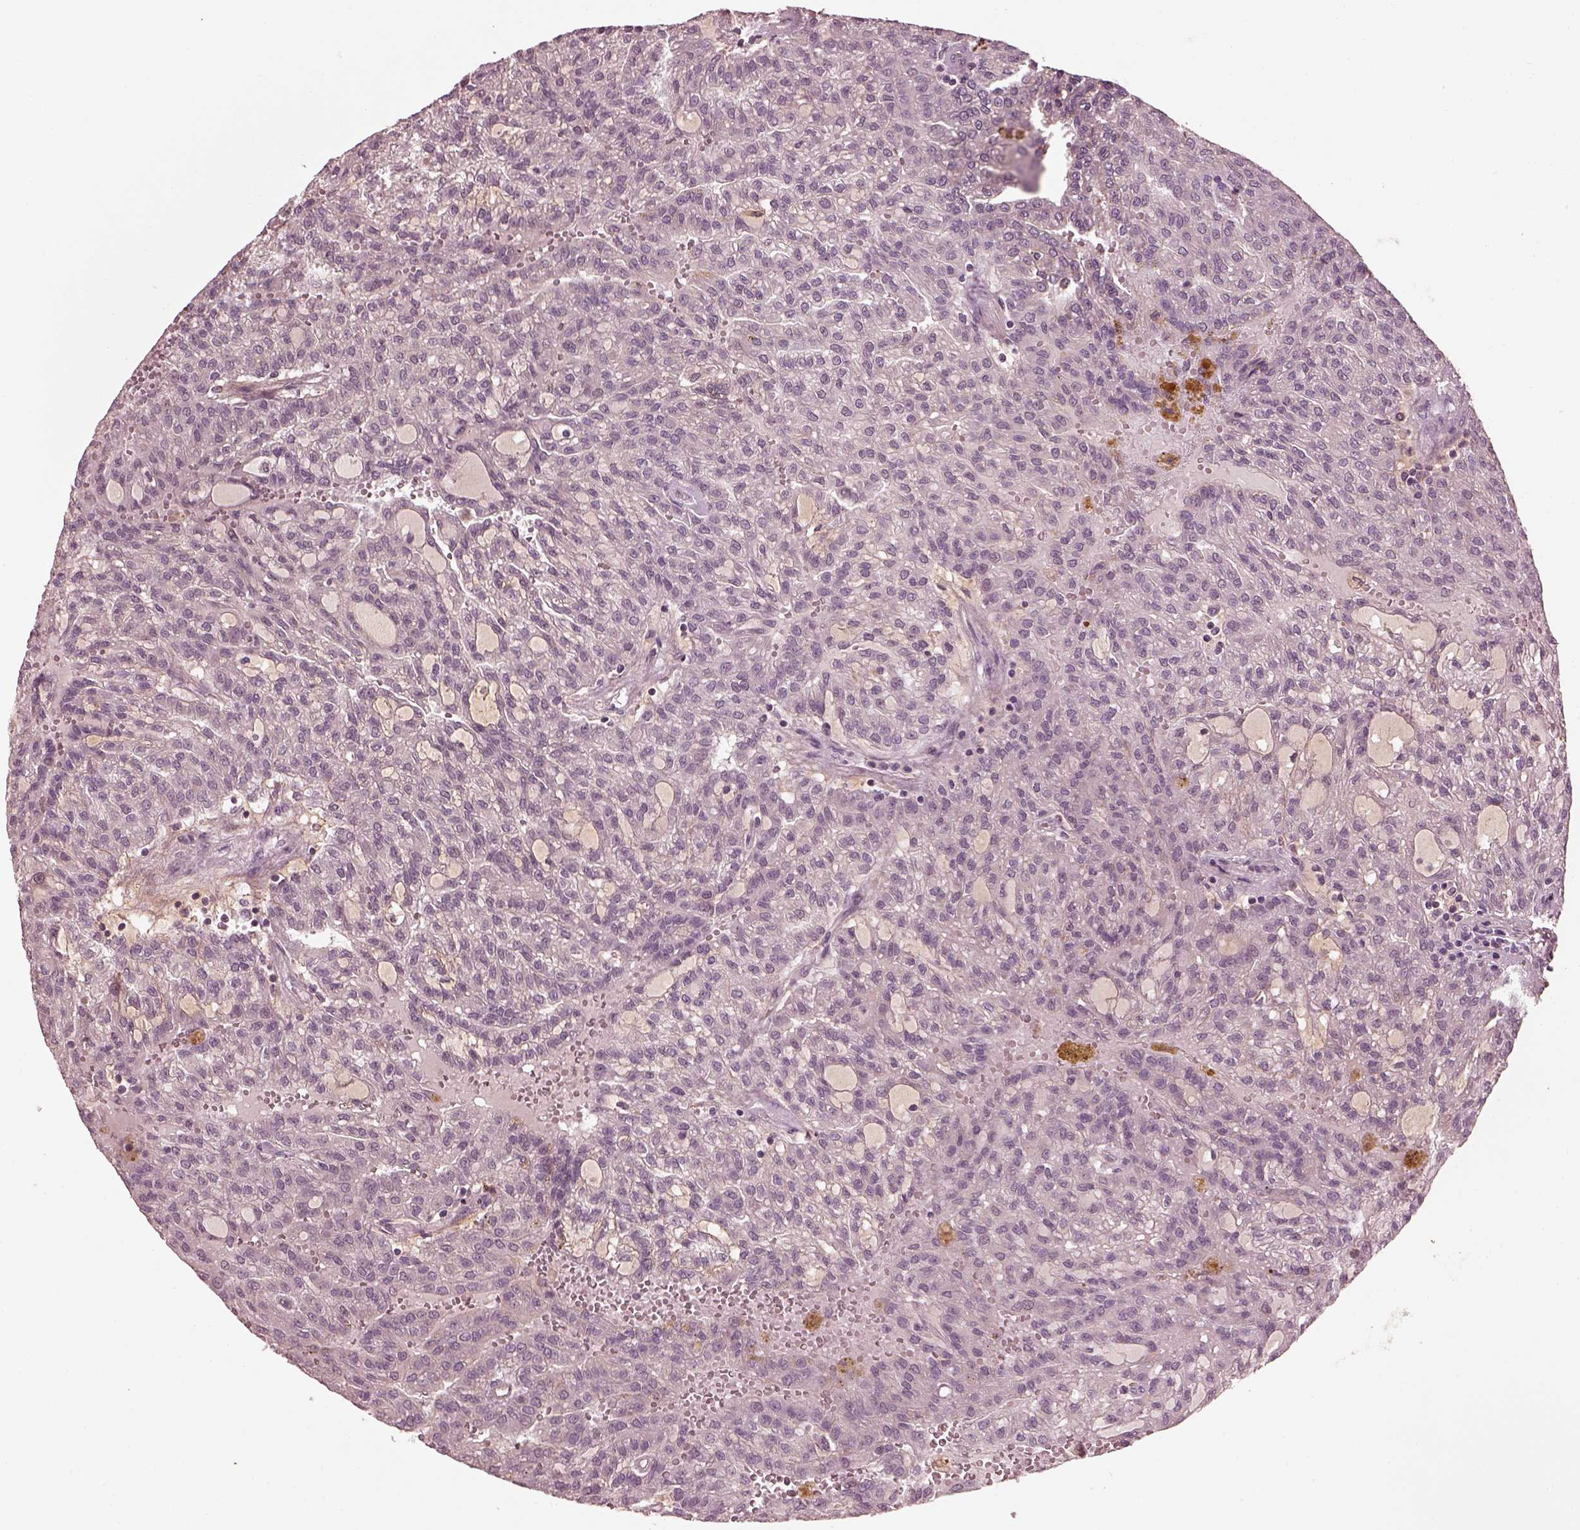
{"staining": {"intensity": "negative", "quantity": "none", "location": "none"}, "tissue": "renal cancer", "cell_type": "Tumor cells", "image_type": "cancer", "snomed": [{"axis": "morphology", "description": "Adenocarcinoma, NOS"}, {"axis": "topography", "description": "Kidney"}], "caption": "DAB (3,3'-diaminobenzidine) immunohistochemical staining of renal adenocarcinoma exhibits no significant staining in tumor cells.", "gene": "EFEMP1", "patient": {"sex": "male", "age": 63}}